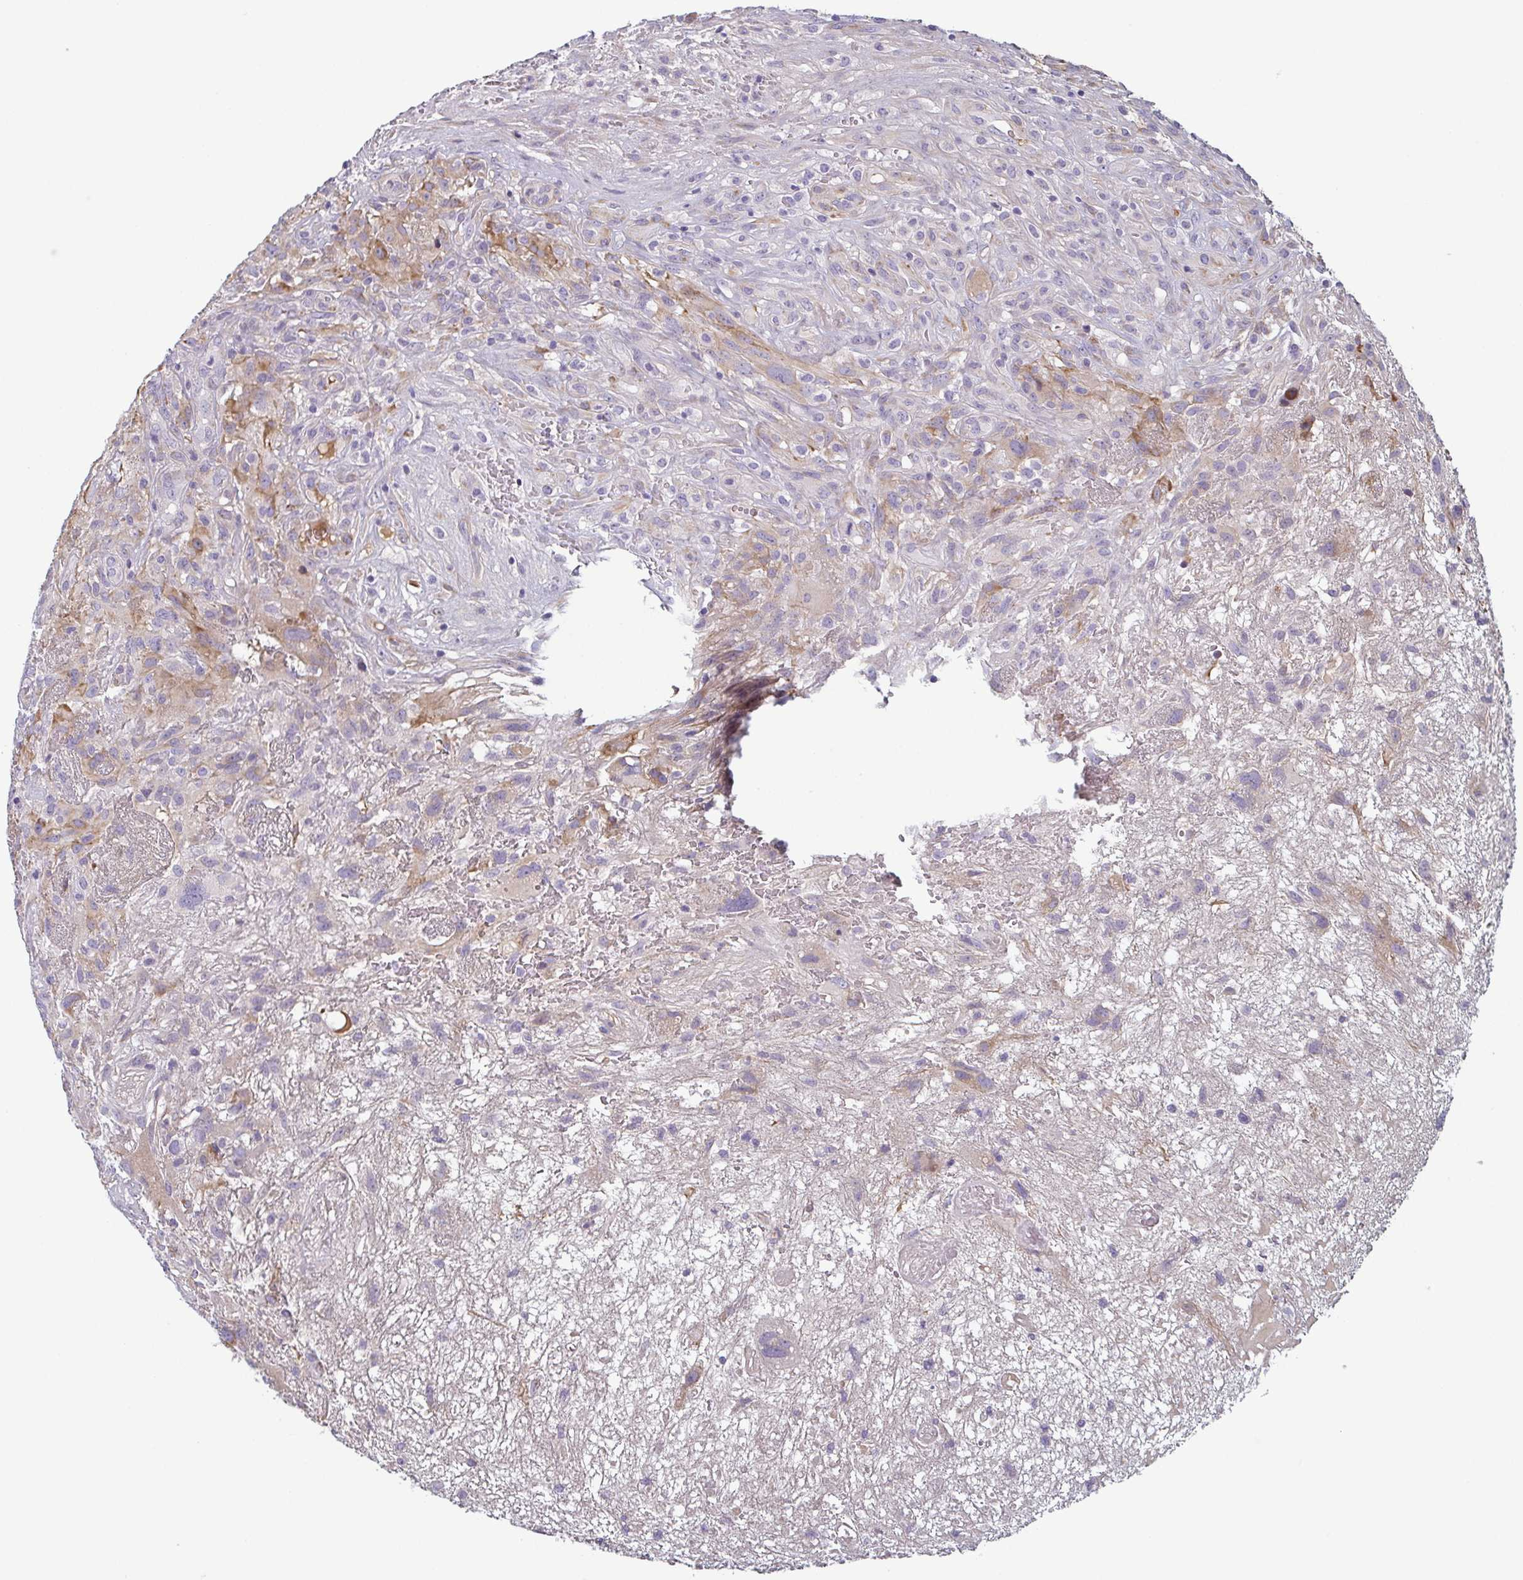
{"staining": {"intensity": "negative", "quantity": "none", "location": "none"}, "tissue": "glioma", "cell_type": "Tumor cells", "image_type": "cancer", "snomed": [{"axis": "morphology", "description": "Glioma, malignant, High grade"}, {"axis": "topography", "description": "Brain"}], "caption": "This micrograph is of malignant glioma (high-grade) stained with immunohistochemistry (IHC) to label a protein in brown with the nuclei are counter-stained blue. There is no staining in tumor cells.", "gene": "ECM1", "patient": {"sex": "male", "age": 46}}